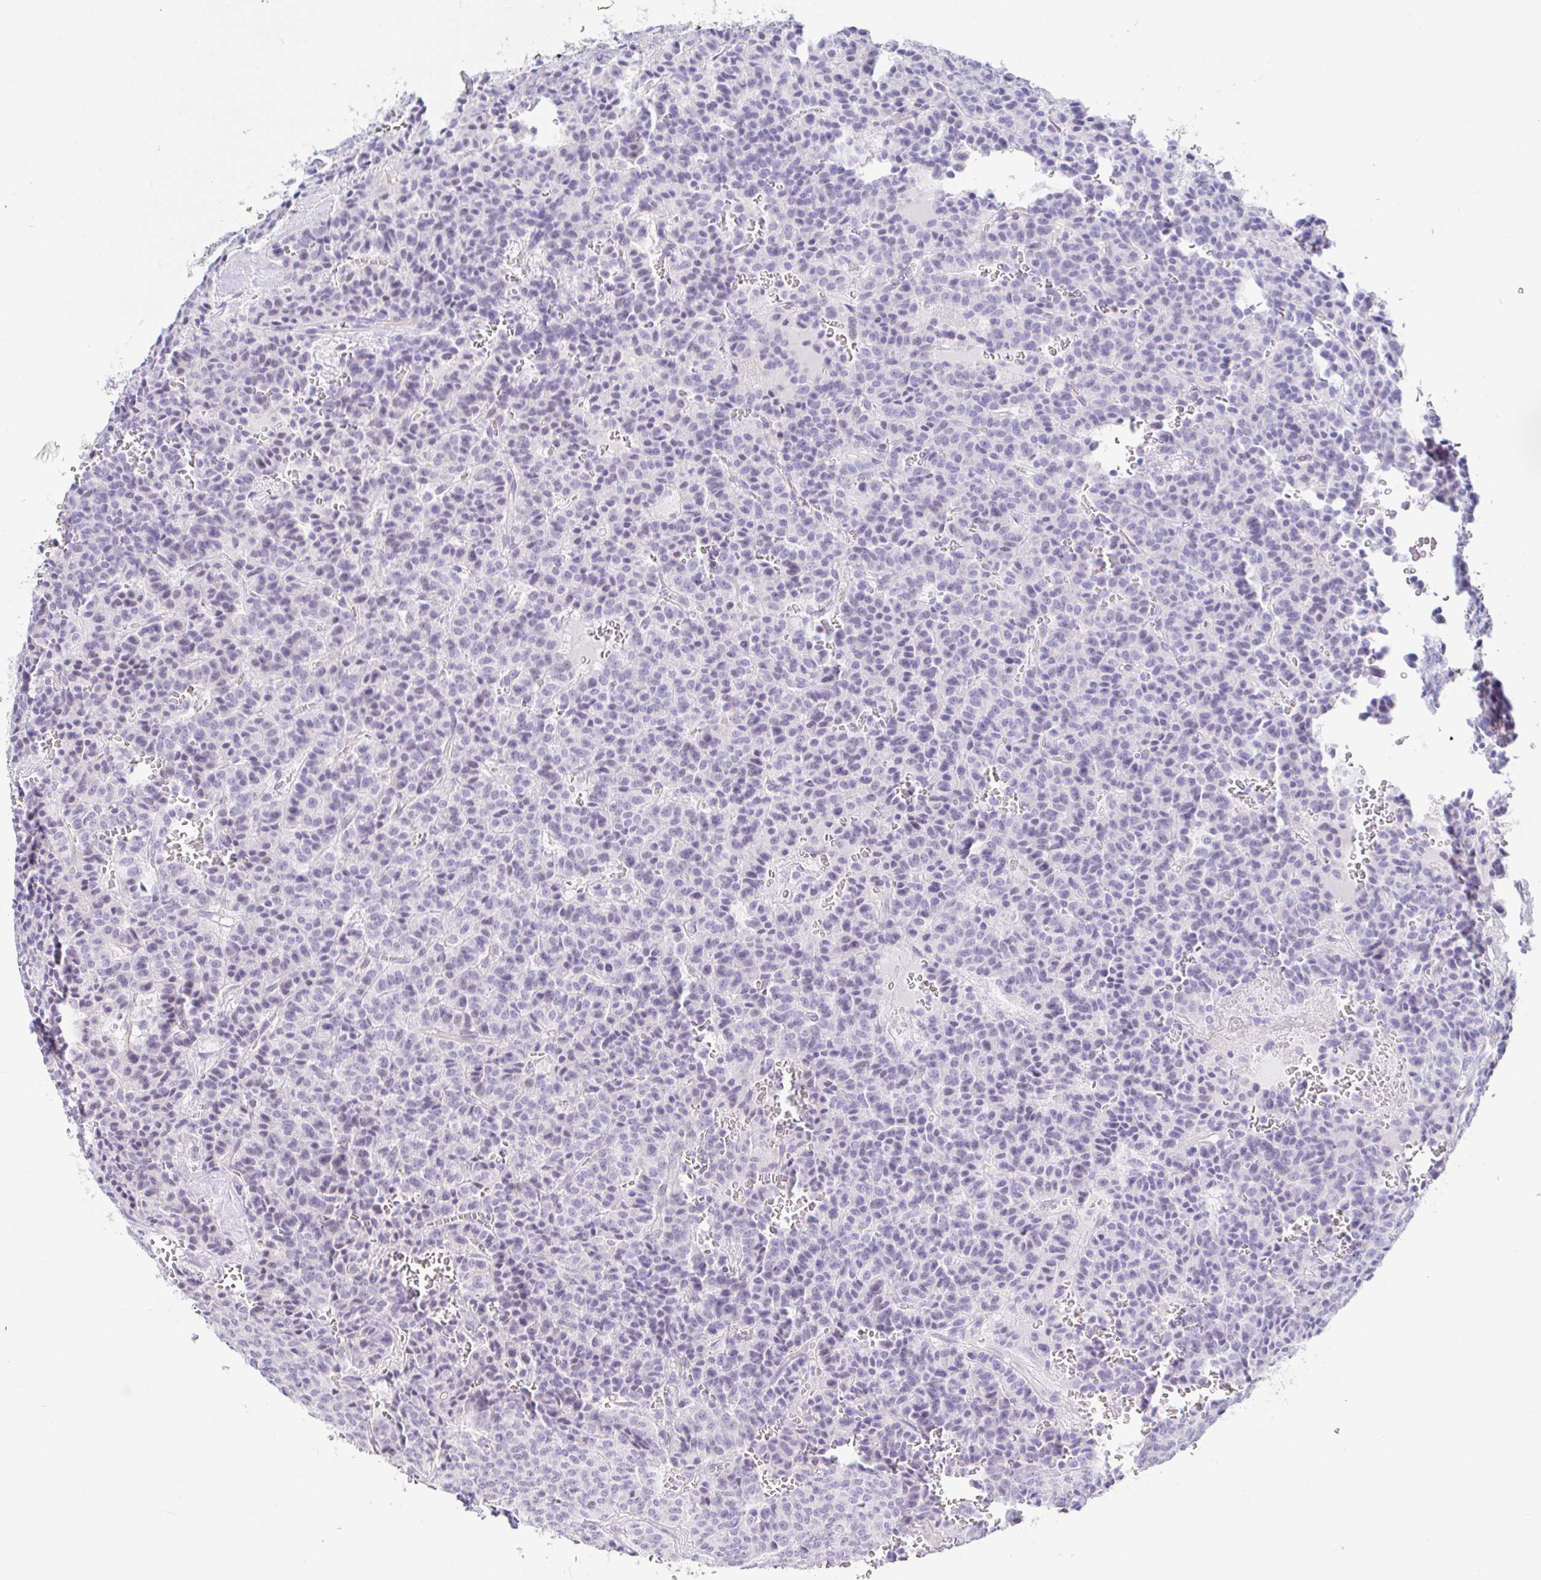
{"staining": {"intensity": "negative", "quantity": "none", "location": "none"}, "tissue": "carcinoid", "cell_type": "Tumor cells", "image_type": "cancer", "snomed": [{"axis": "morphology", "description": "Carcinoid, malignant, NOS"}, {"axis": "topography", "description": "Lung"}], "caption": "Histopathology image shows no significant protein expression in tumor cells of carcinoid. (DAB IHC, high magnification).", "gene": "PINLYP", "patient": {"sex": "male", "age": 70}}